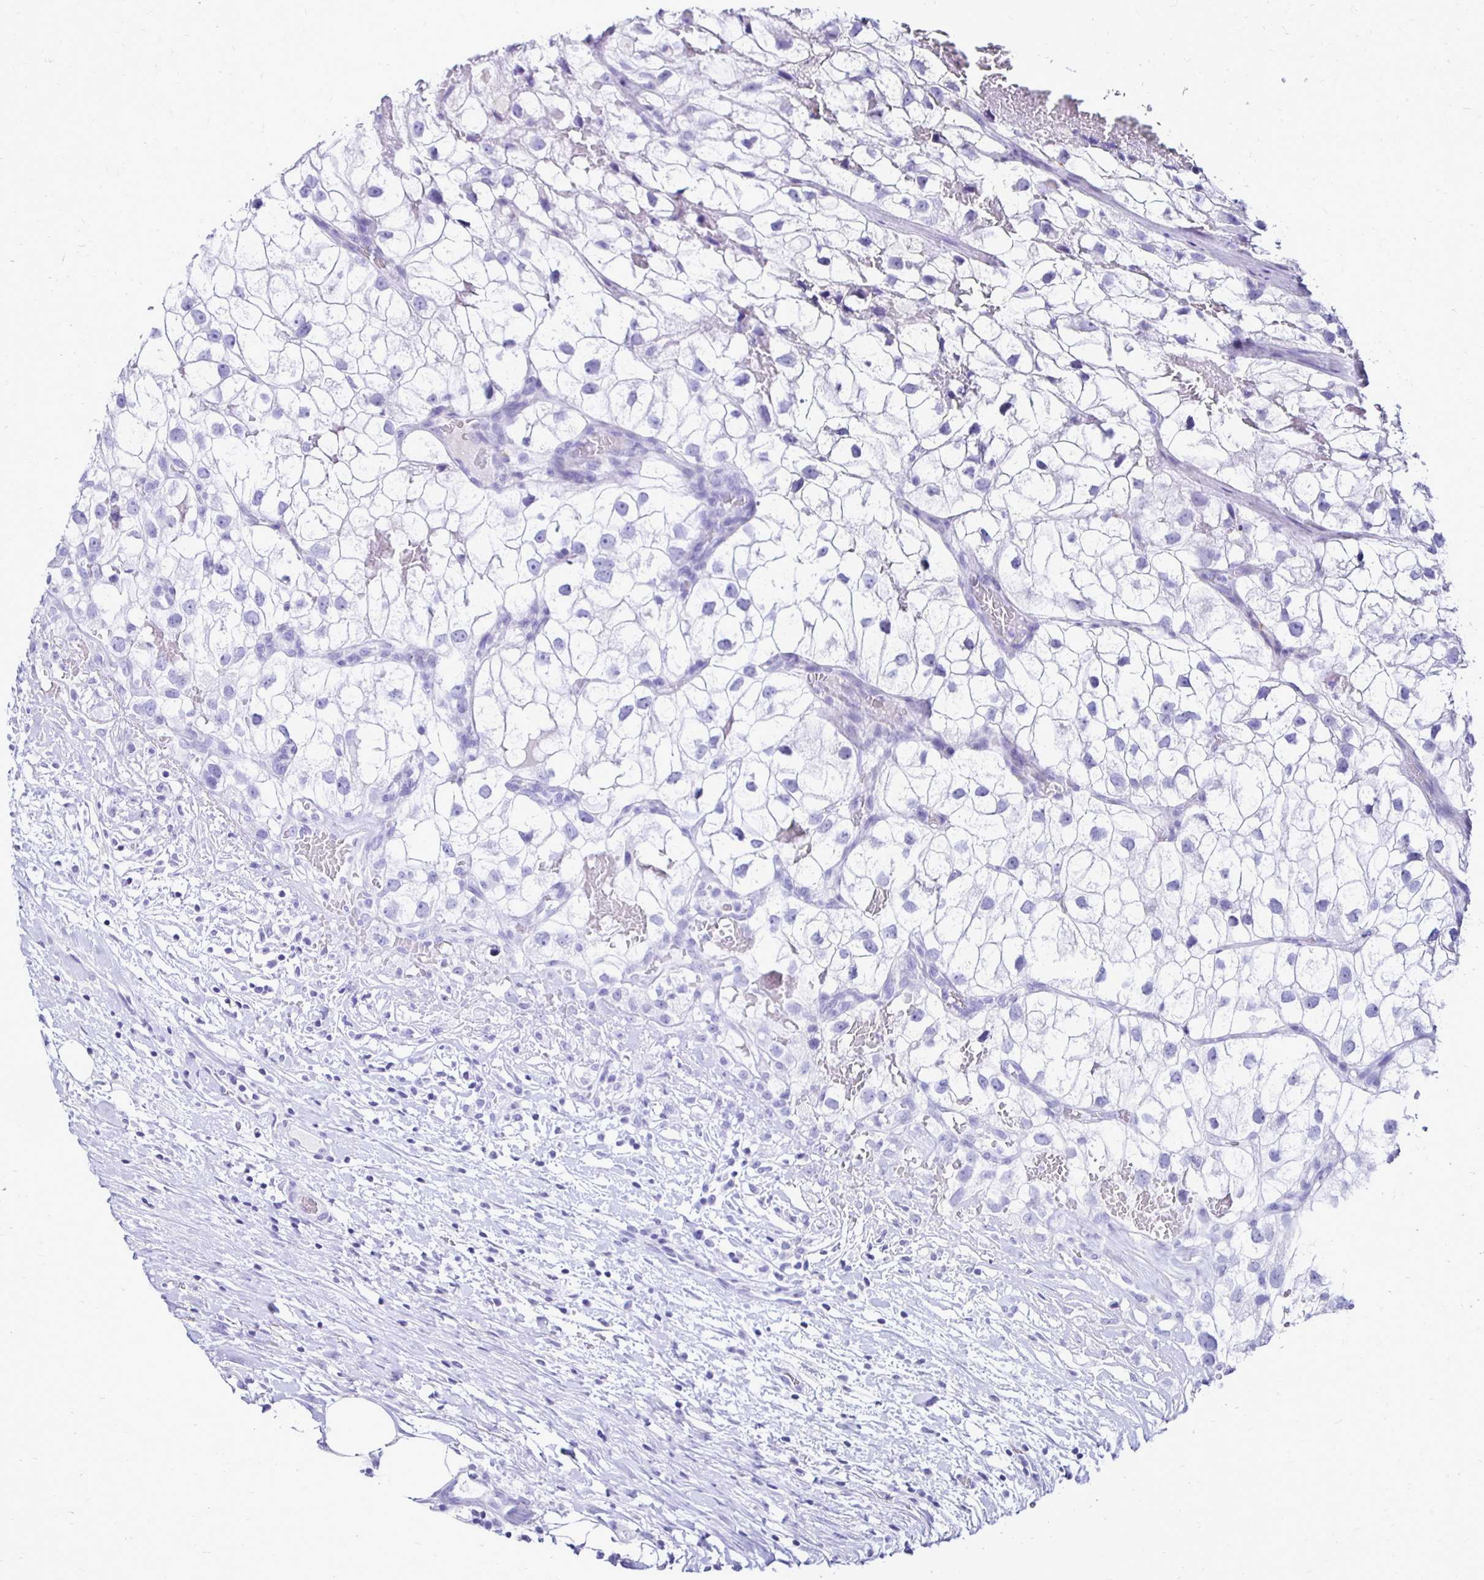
{"staining": {"intensity": "negative", "quantity": "none", "location": "none"}, "tissue": "renal cancer", "cell_type": "Tumor cells", "image_type": "cancer", "snomed": [{"axis": "morphology", "description": "Adenocarcinoma, NOS"}, {"axis": "topography", "description": "Kidney"}], "caption": "Tumor cells are negative for brown protein staining in adenocarcinoma (renal).", "gene": "CST5", "patient": {"sex": "male", "age": 59}}